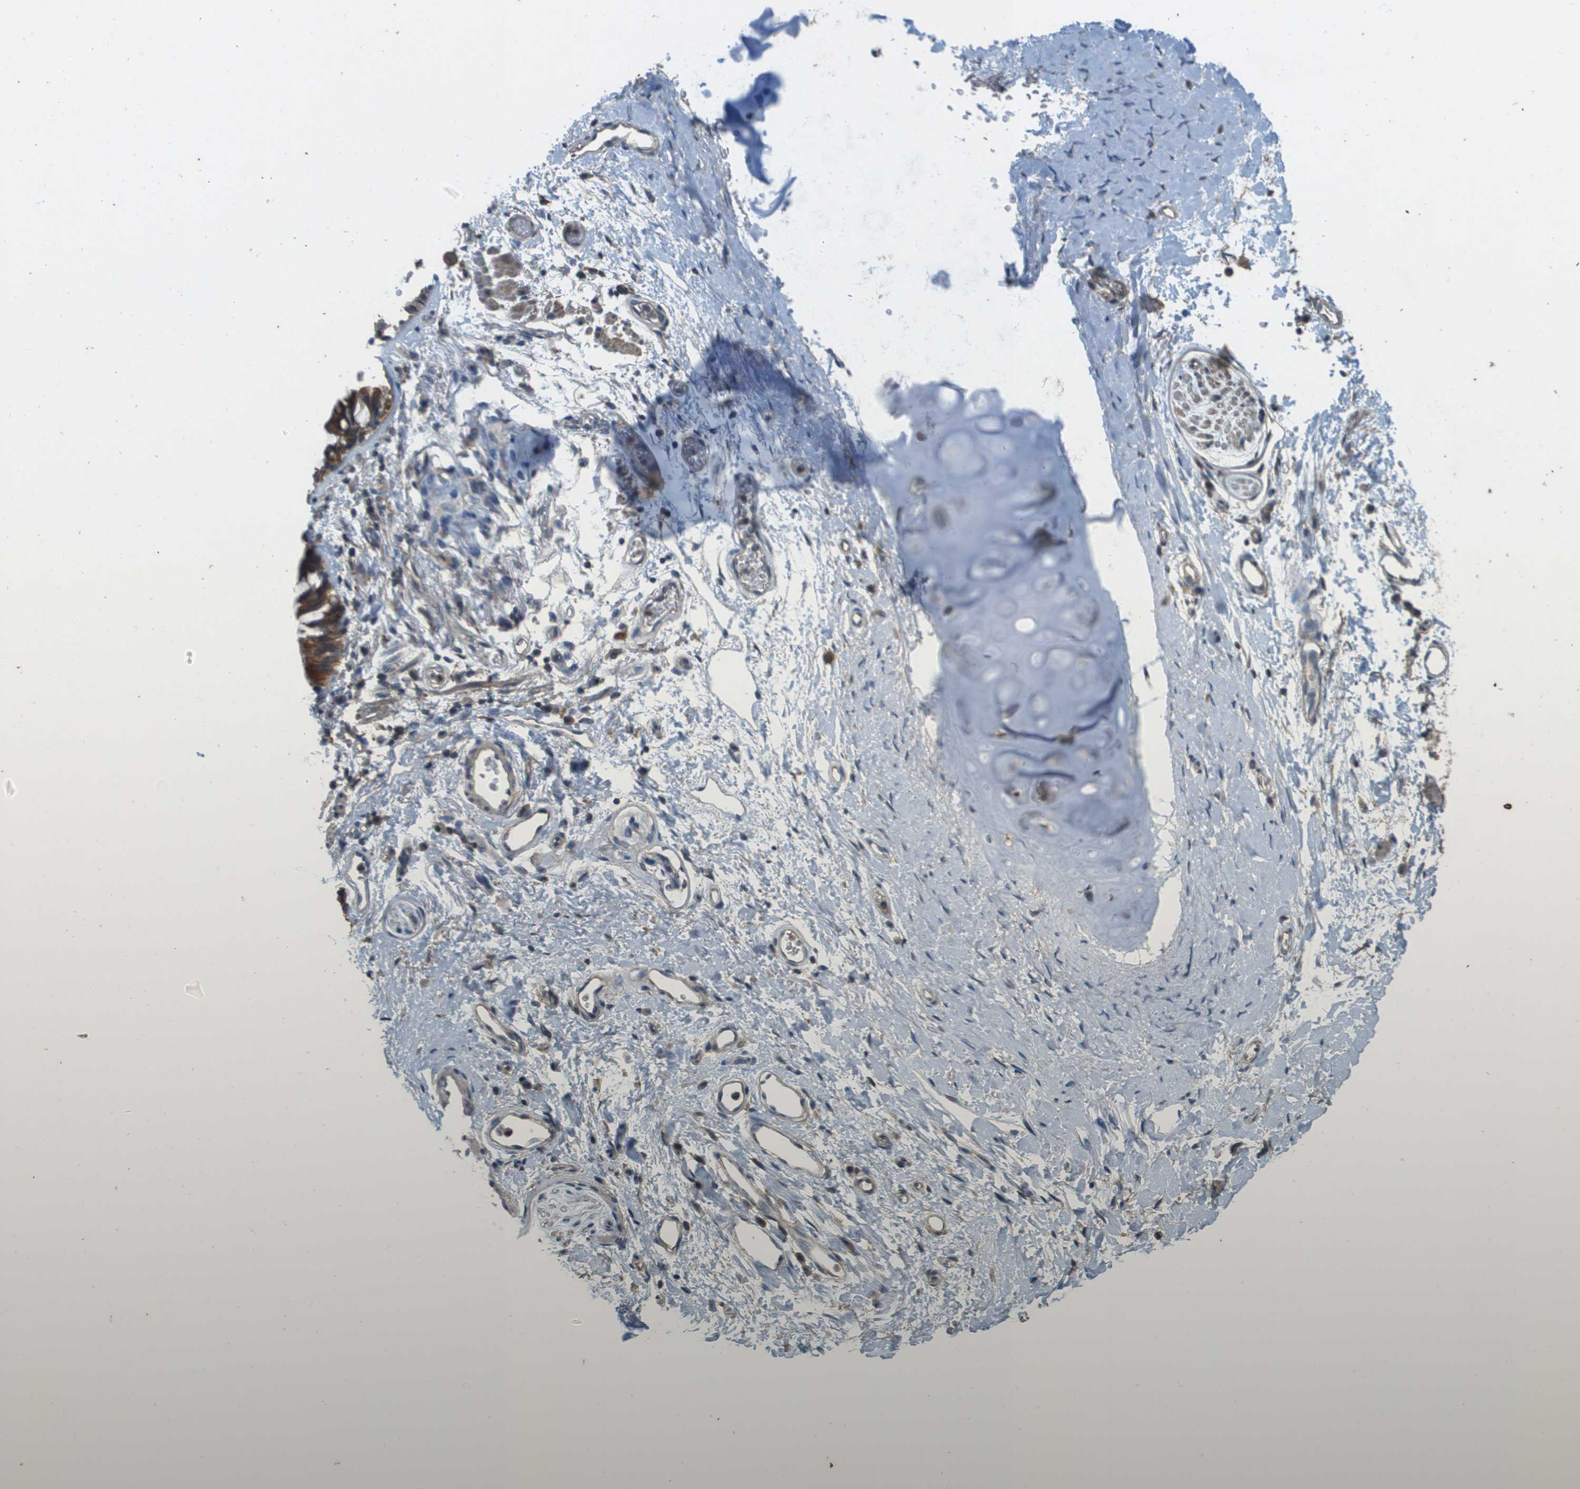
{"staining": {"intensity": "weak", "quantity": "25%-75%", "location": "cytoplasmic/membranous"}, "tissue": "adipose tissue", "cell_type": "Adipocytes", "image_type": "normal", "snomed": [{"axis": "morphology", "description": "Normal tissue, NOS"}, {"axis": "topography", "description": "Cartilage tissue"}, {"axis": "topography", "description": "Bronchus"}], "caption": "Immunohistochemical staining of normal adipose tissue shows weak cytoplasmic/membranous protein staining in about 25%-75% of adipocytes.", "gene": "KRT23", "patient": {"sex": "female", "age": 53}}